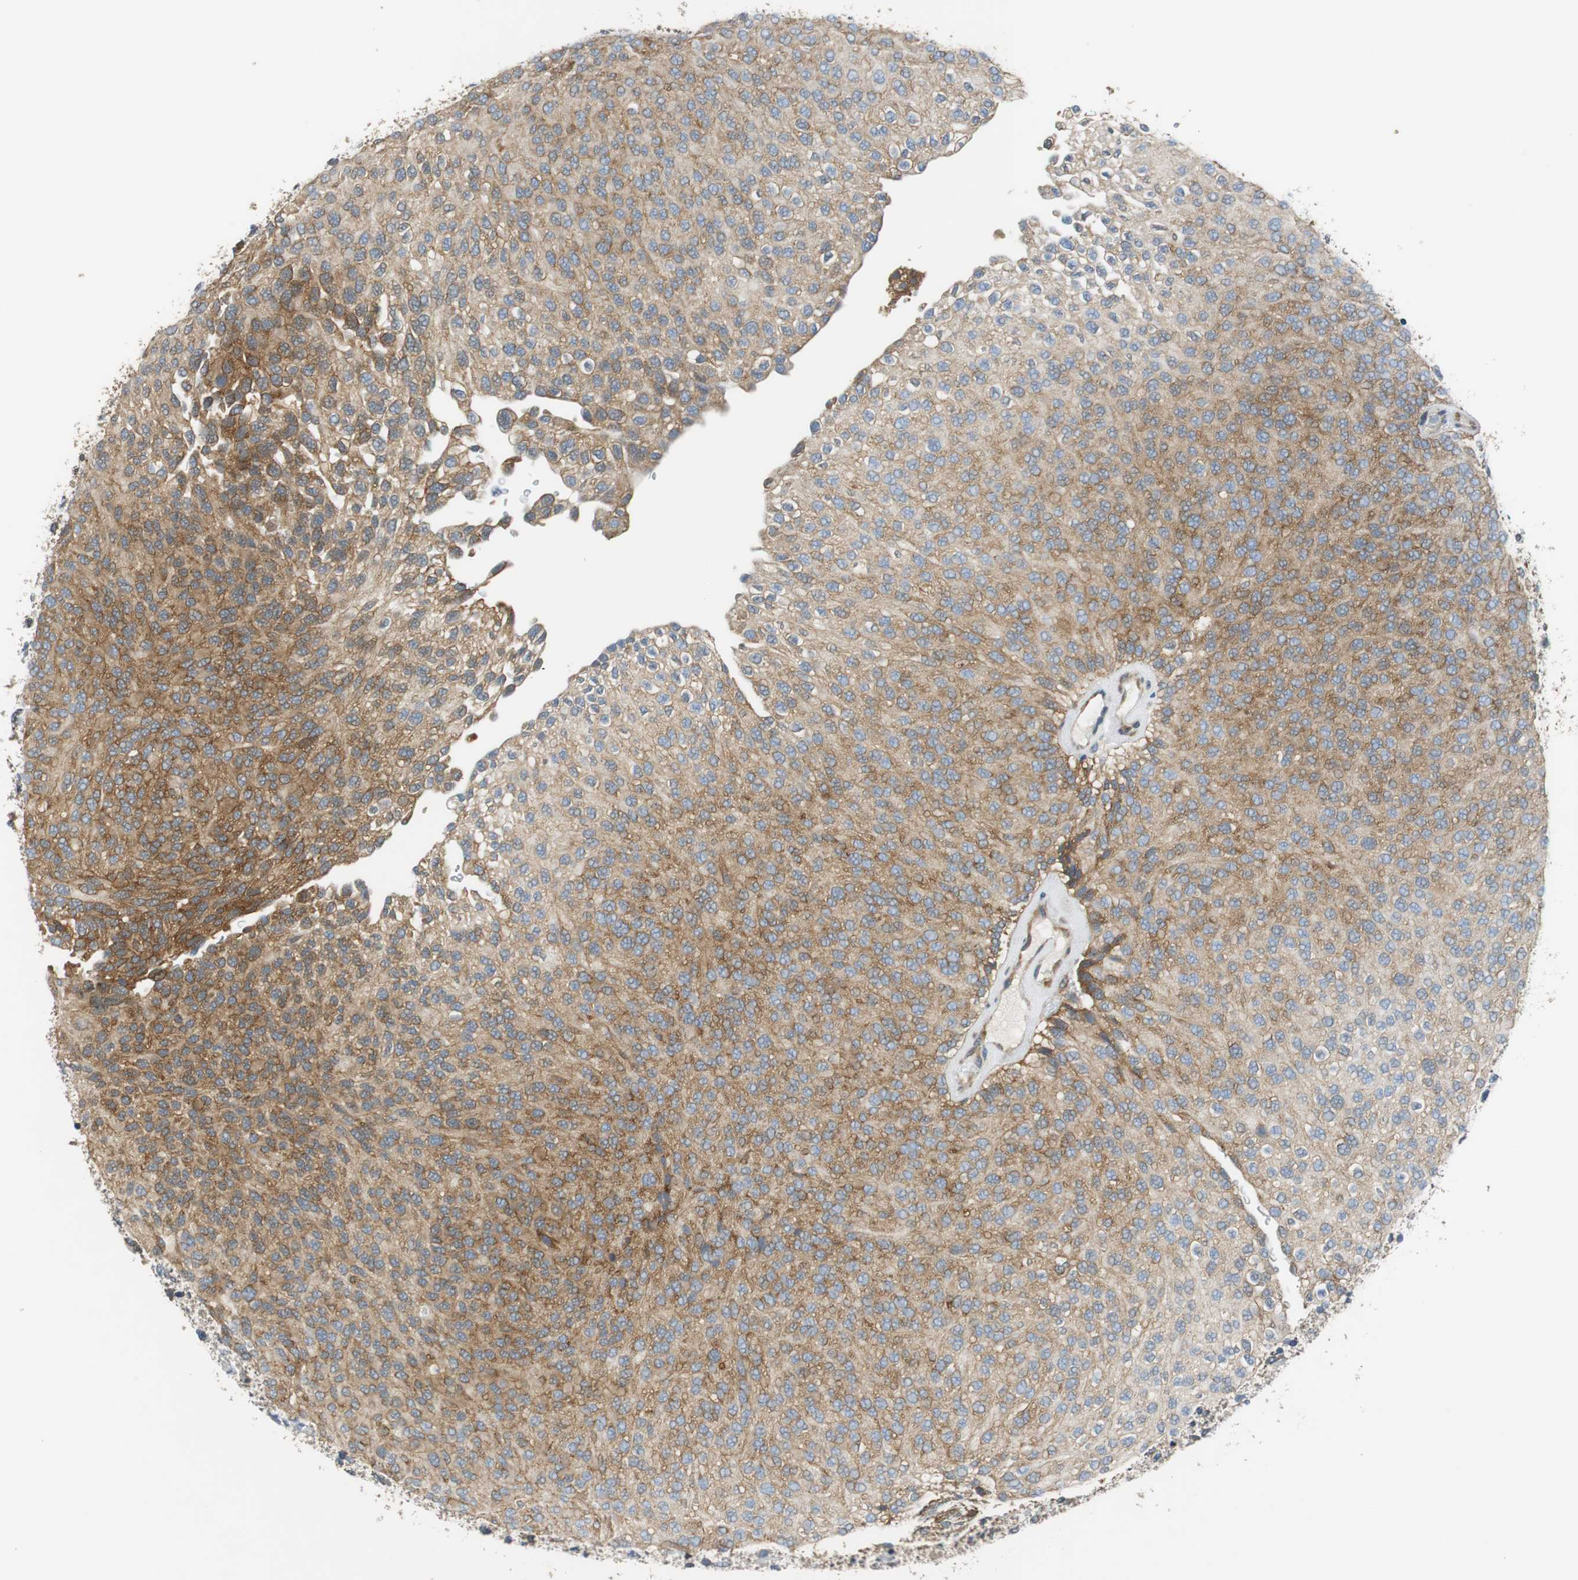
{"staining": {"intensity": "moderate", "quantity": ">75%", "location": "cytoplasmic/membranous"}, "tissue": "urothelial cancer", "cell_type": "Tumor cells", "image_type": "cancer", "snomed": [{"axis": "morphology", "description": "Urothelial carcinoma, Low grade"}, {"axis": "topography", "description": "Urinary bladder"}], "caption": "Brown immunohistochemical staining in human low-grade urothelial carcinoma exhibits moderate cytoplasmic/membranous expression in about >75% of tumor cells.", "gene": "CNOT3", "patient": {"sex": "male", "age": 78}}